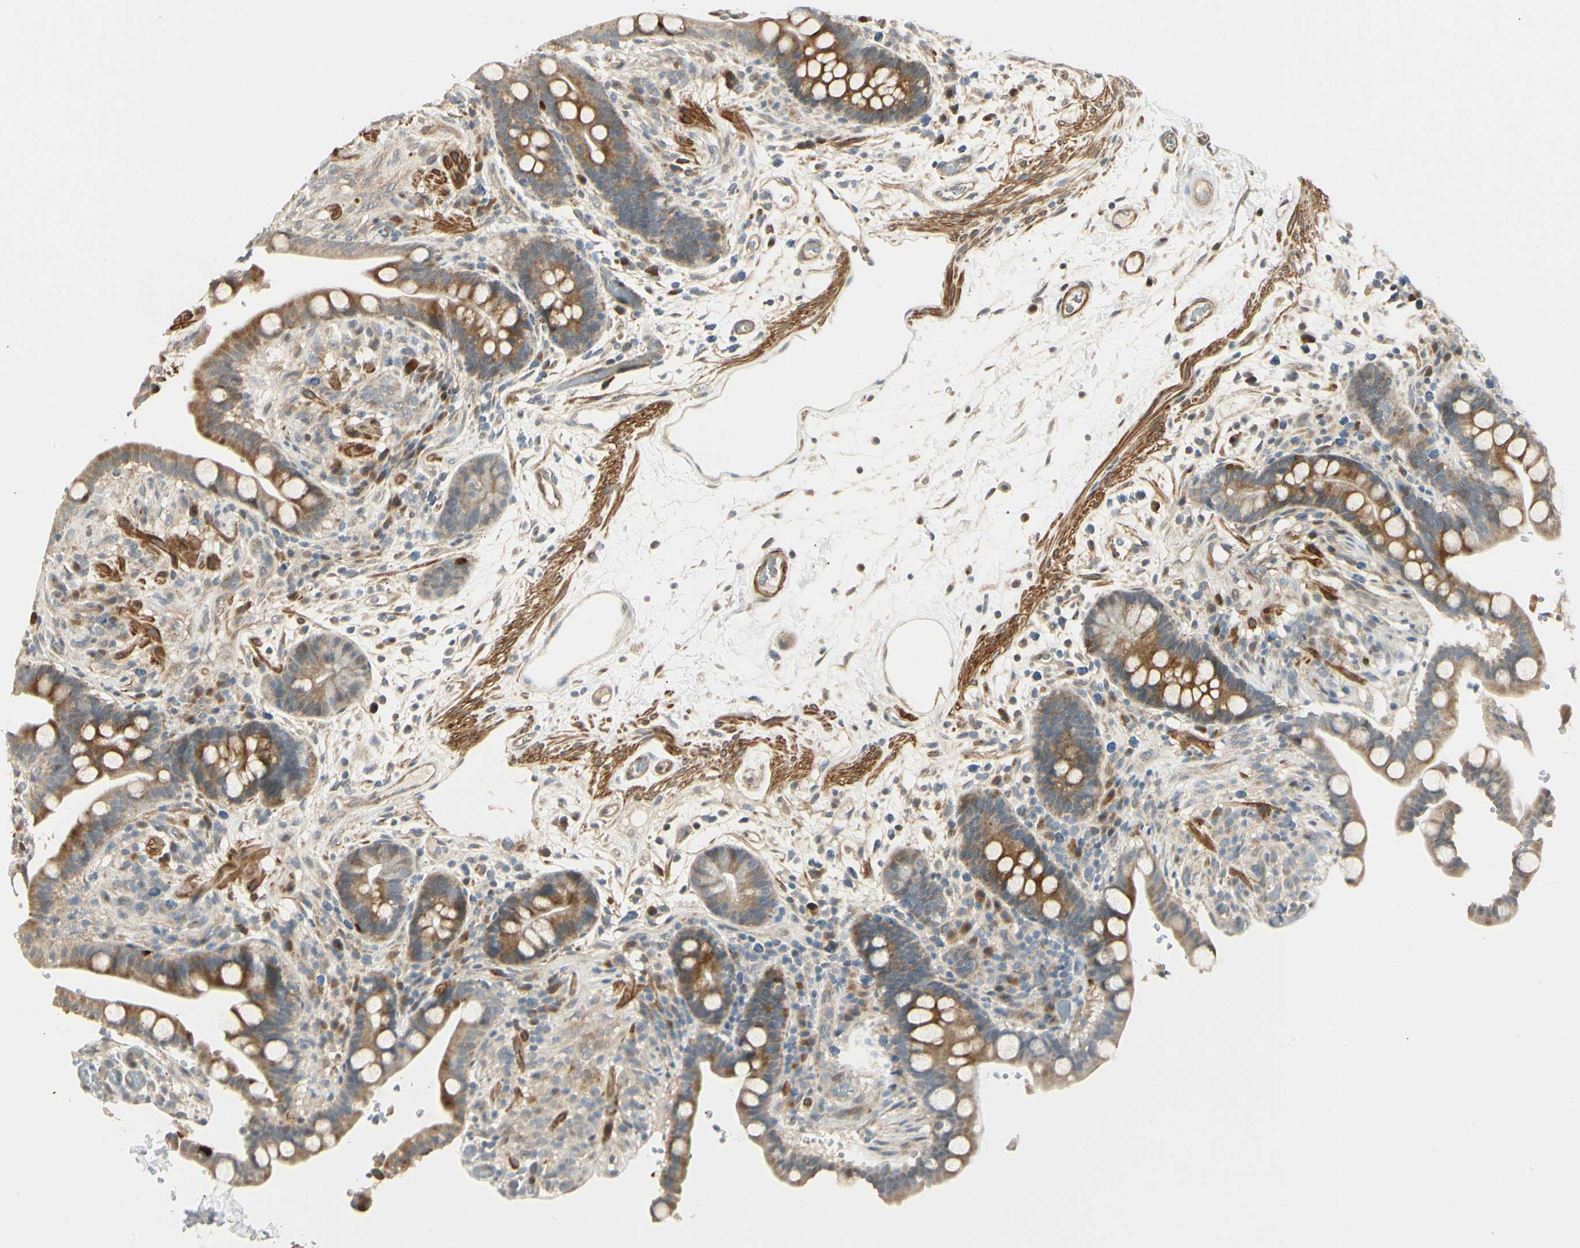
{"staining": {"intensity": "moderate", "quantity": ">75%", "location": "cytoplasmic/membranous"}, "tissue": "colon", "cell_type": "Endothelial cells", "image_type": "normal", "snomed": [{"axis": "morphology", "description": "Normal tissue, NOS"}, {"axis": "topography", "description": "Colon"}], "caption": "Immunohistochemical staining of normal human colon shows >75% levels of moderate cytoplasmic/membranous protein expression in about >75% of endothelial cells.", "gene": "P4HA3", "patient": {"sex": "male", "age": 73}}